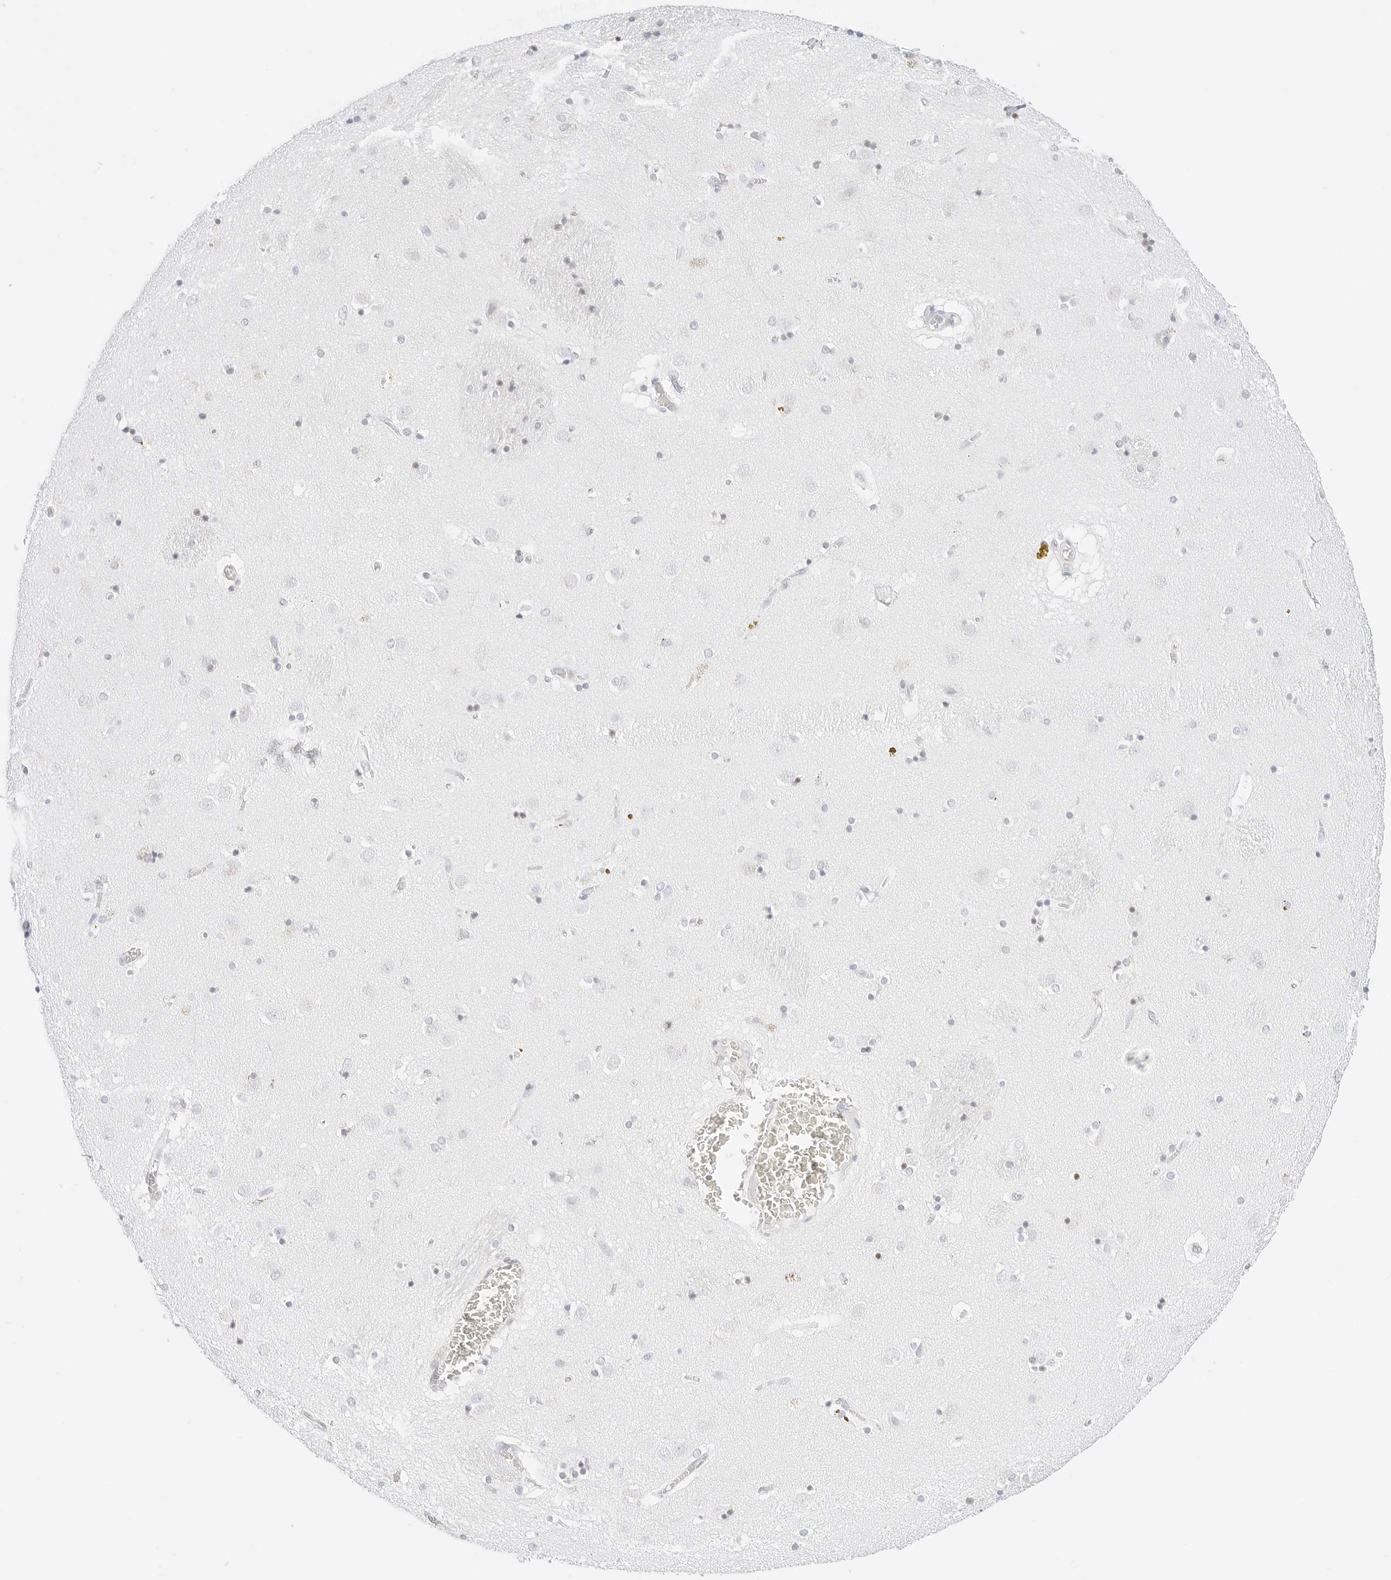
{"staining": {"intensity": "negative", "quantity": "none", "location": "none"}, "tissue": "caudate", "cell_type": "Glial cells", "image_type": "normal", "snomed": [{"axis": "morphology", "description": "Normal tissue, NOS"}, {"axis": "topography", "description": "Lateral ventricle wall"}], "caption": "Immunohistochemistry of benign human caudate shows no positivity in glial cells.", "gene": "CDH1", "patient": {"sex": "male", "age": 70}}